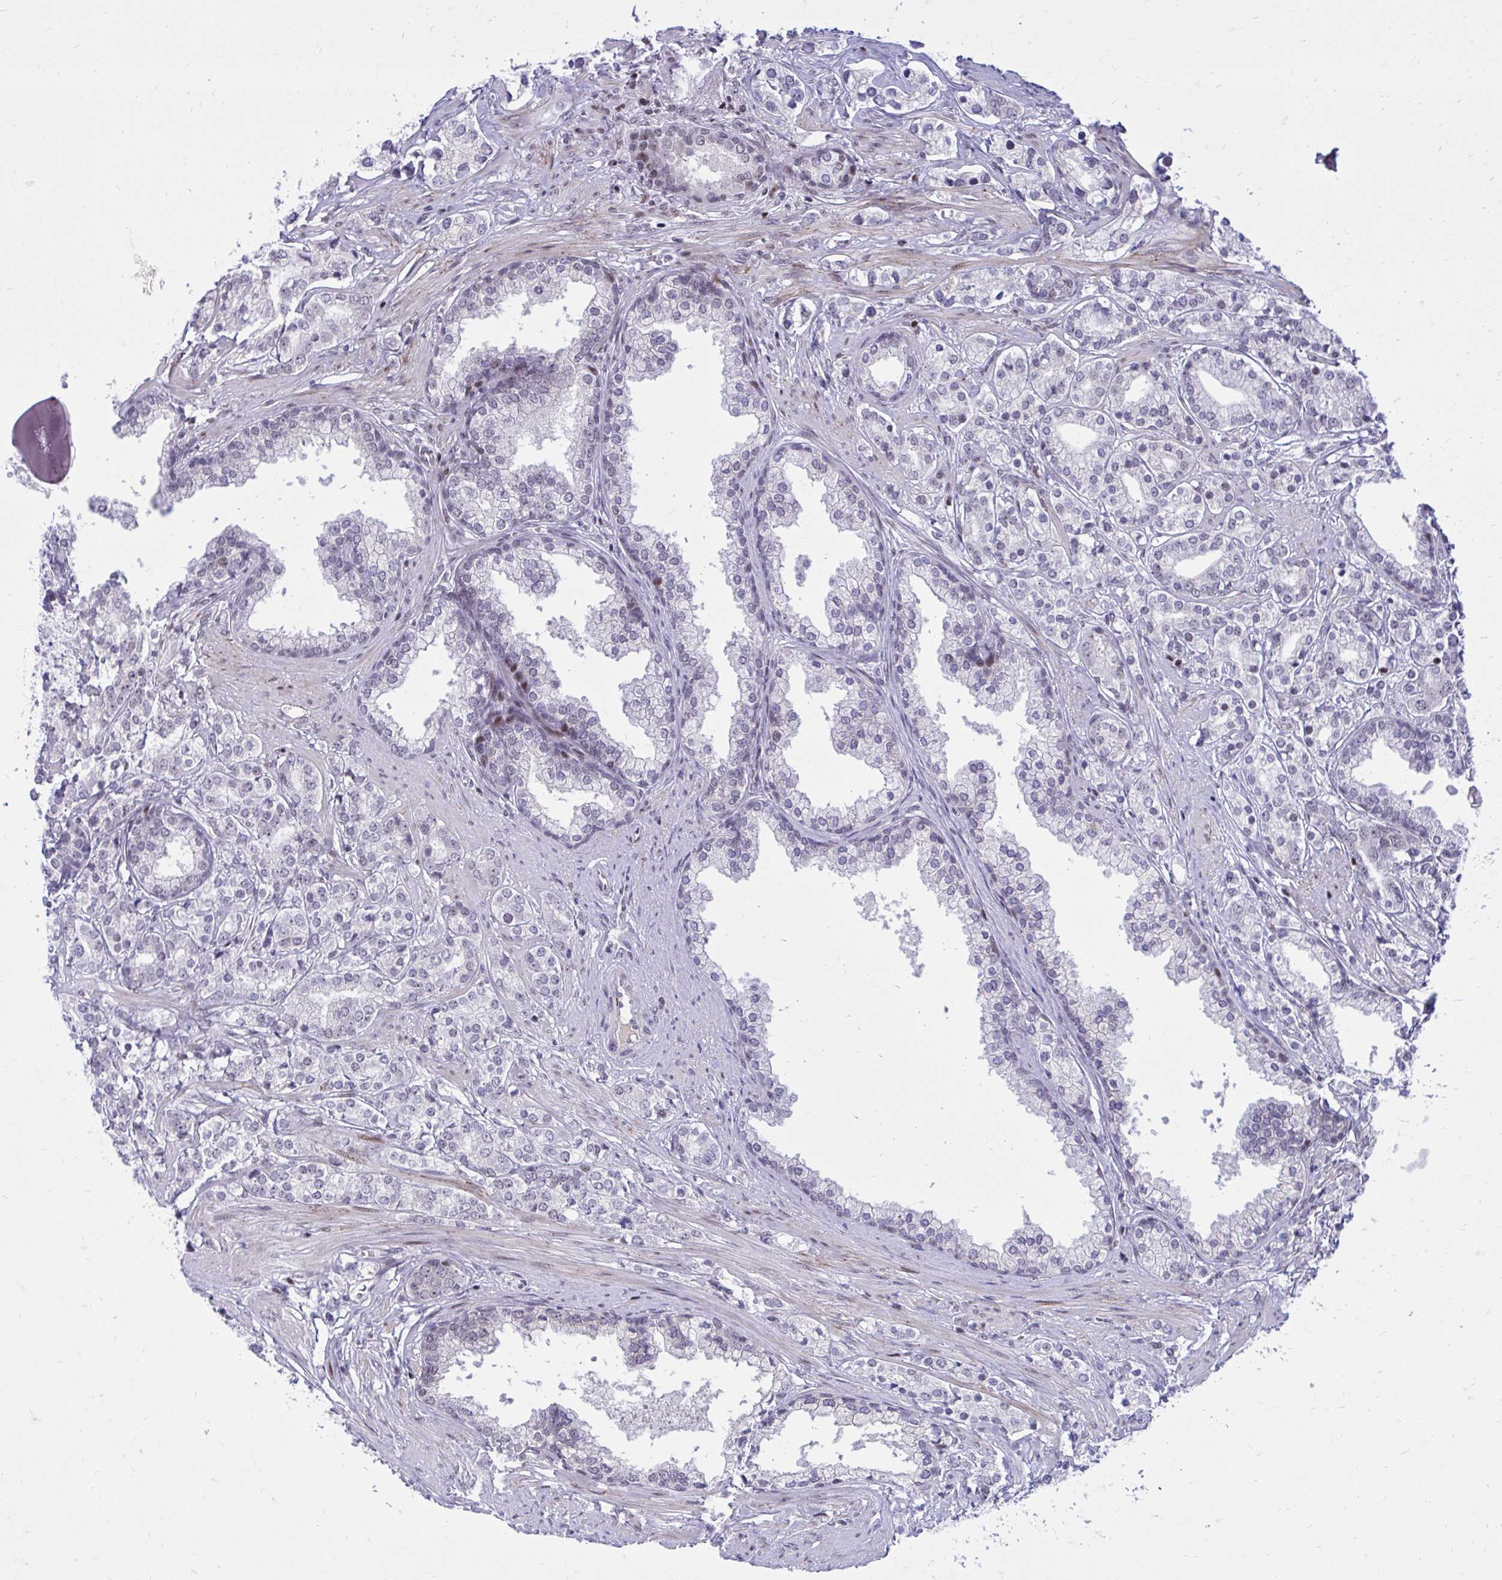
{"staining": {"intensity": "negative", "quantity": "none", "location": "none"}, "tissue": "prostate cancer", "cell_type": "Tumor cells", "image_type": "cancer", "snomed": [{"axis": "morphology", "description": "Adenocarcinoma, High grade"}, {"axis": "topography", "description": "Prostate"}], "caption": "High magnification brightfield microscopy of prostate cancer stained with DAB (3,3'-diaminobenzidine) (brown) and counterstained with hematoxylin (blue): tumor cells show no significant positivity.", "gene": "C14orf39", "patient": {"sex": "male", "age": 58}}